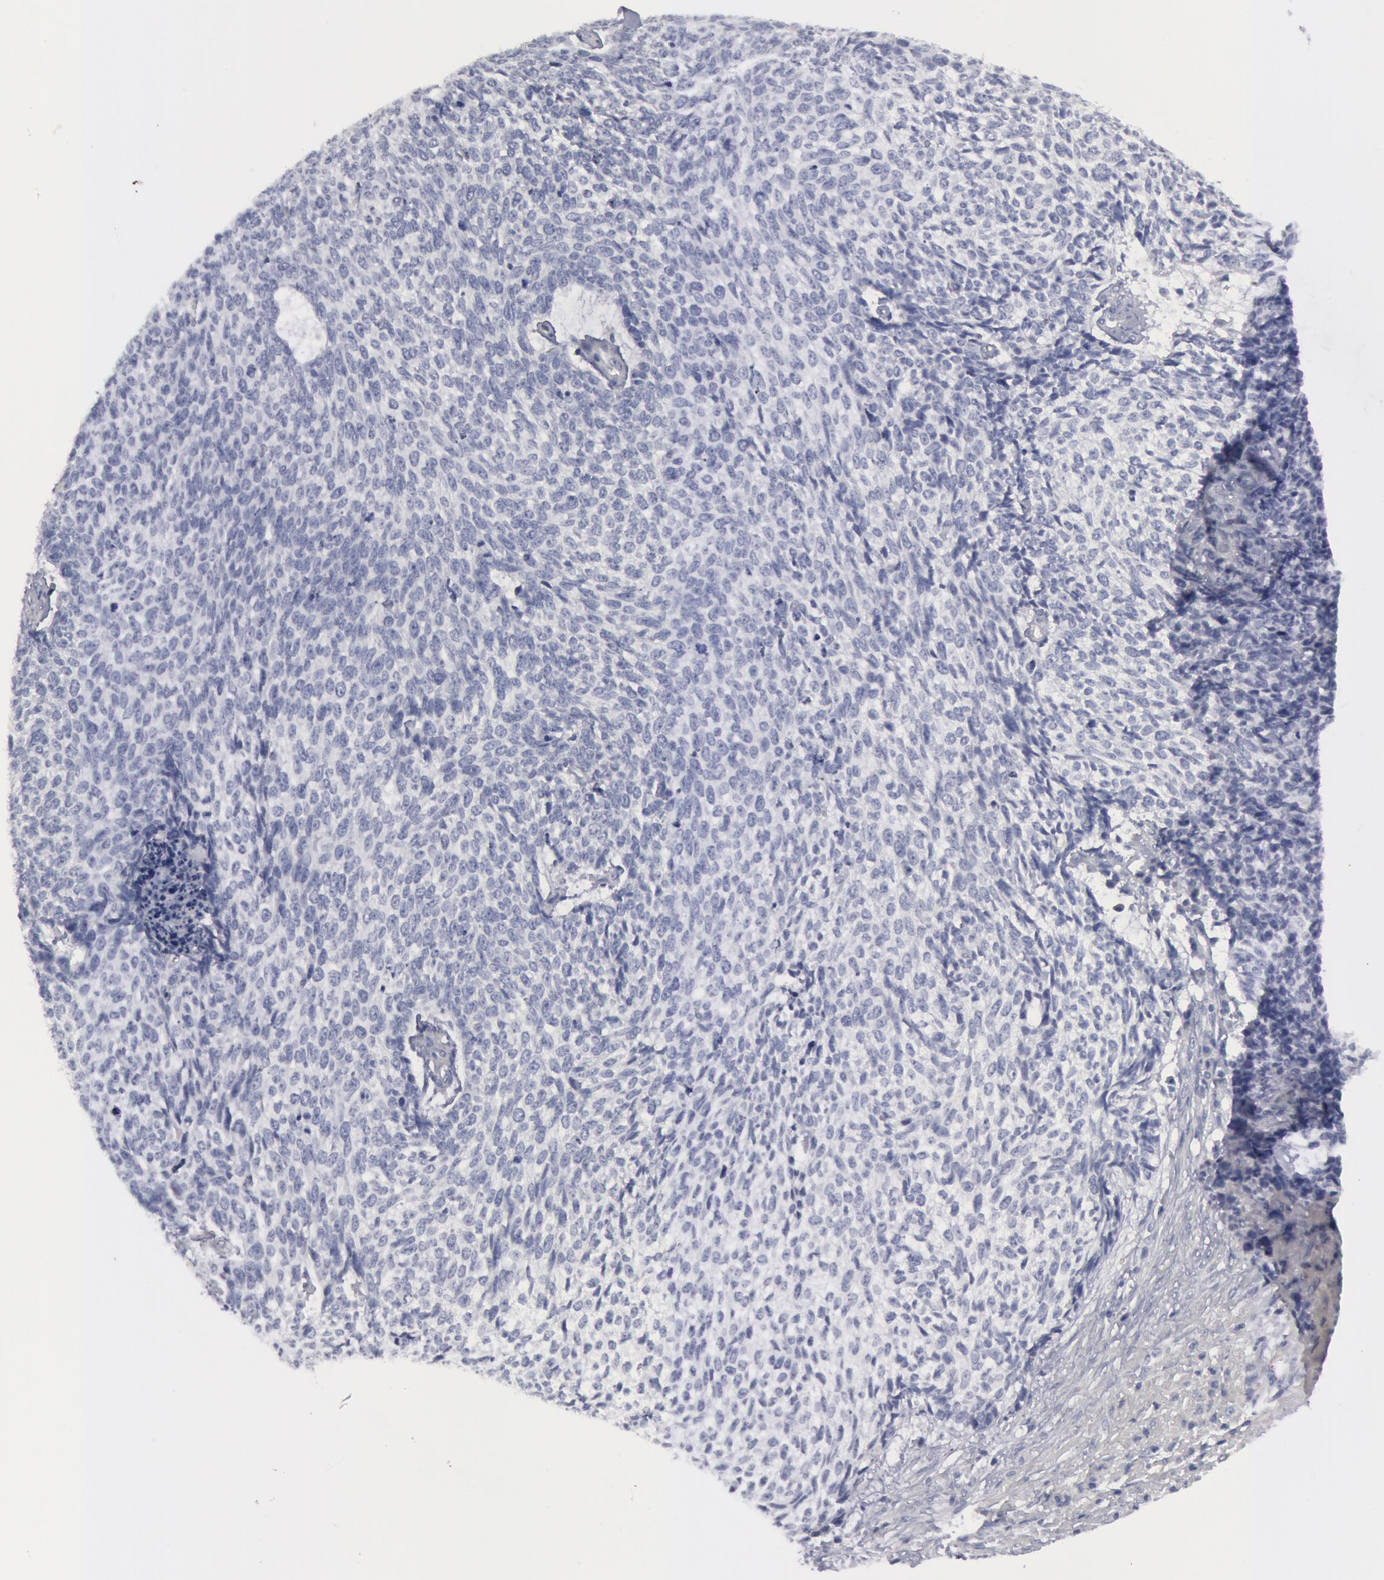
{"staining": {"intensity": "negative", "quantity": "none", "location": "none"}, "tissue": "skin cancer", "cell_type": "Tumor cells", "image_type": "cancer", "snomed": [{"axis": "morphology", "description": "Basal cell carcinoma"}, {"axis": "topography", "description": "Skin"}], "caption": "Tumor cells show no significant expression in skin basal cell carcinoma.", "gene": "SMC1B", "patient": {"sex": "female", "age": 89}}